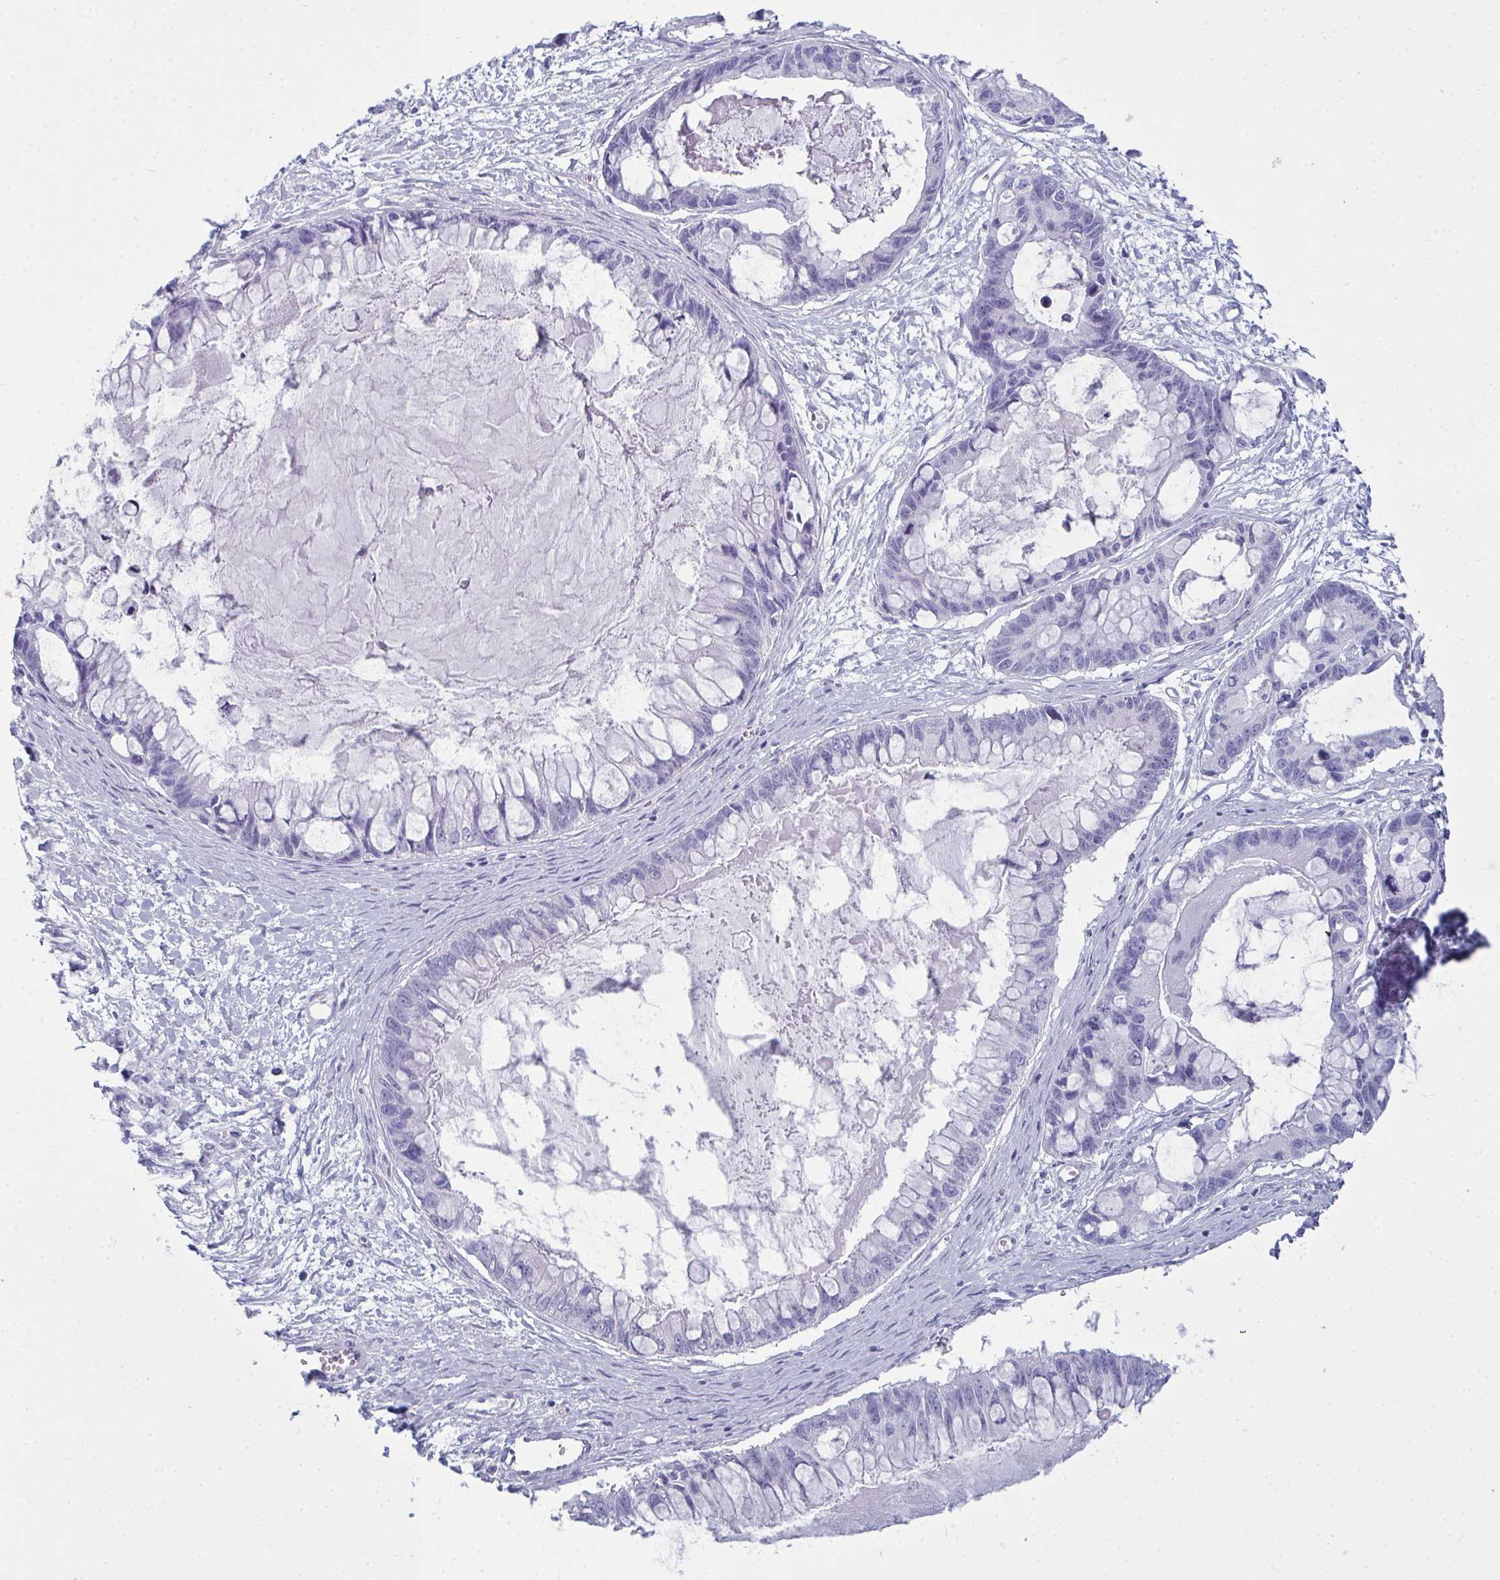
{"staining": {"intensity": "negative", "quantity": "none", "location": "none"}, "tissue": "ovarian cancer", "cell_type": "Tumor cells", "image_type": "cancer", "snomed": [{"axis": "morphology", "description": "Cystadenocarcinoma, mucinous, NOS"}, {"axis": "topography", "description": "Ovary"}], "caption": "DAB immunohistochemical staining of human ovarian mucinous cystadenocarcinoma exhibits no significant expression in tumor cells.", "gene": "SERPINB10", "patient": {"sex": "female", "age": 63}}